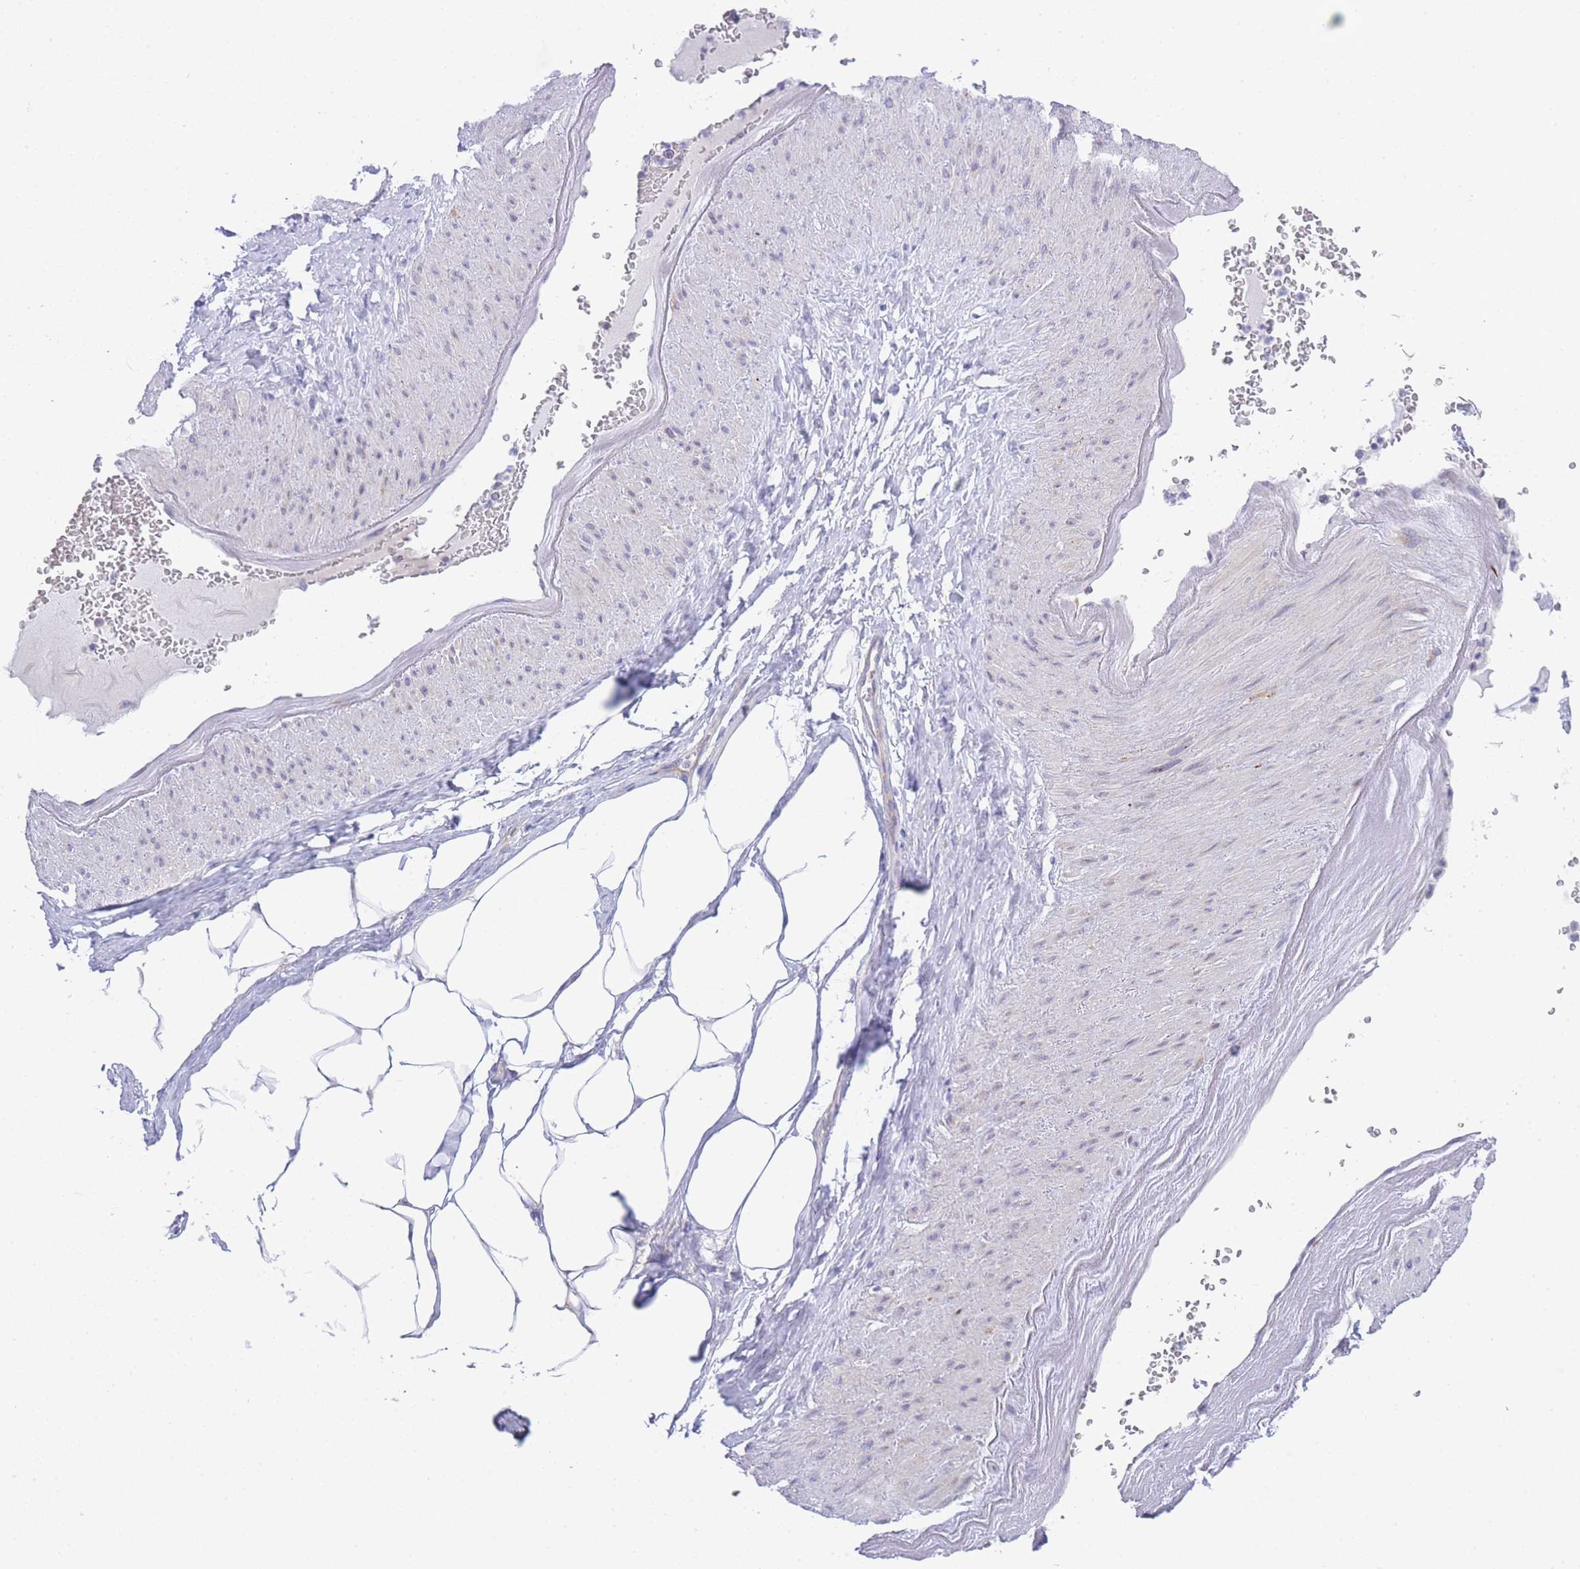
{"staining": {"intensity": "negative", "quantity": "none", "location": "none"}, "tissue": "adipose tissue", "cell_type": "Adipocytes", "image_type": "normal", "snomed": [{"axis": "morphology", "description": "Normal tissue, NOS"}, {"axis": "morphology", "description": "Adenocarcinoma, Low grade"}, {"axis": "topography", "description": "Prostate"}, {"axis": "topography", "description": "Peripheral nerve tissue"}], "caption": "This is an immunohistochemistry photomicrograph of unremarkable human adipose tissue. There is no staining in adipocytes.", "gene": "ZNF510", "patient": {"sex": "male", "age": 63}}